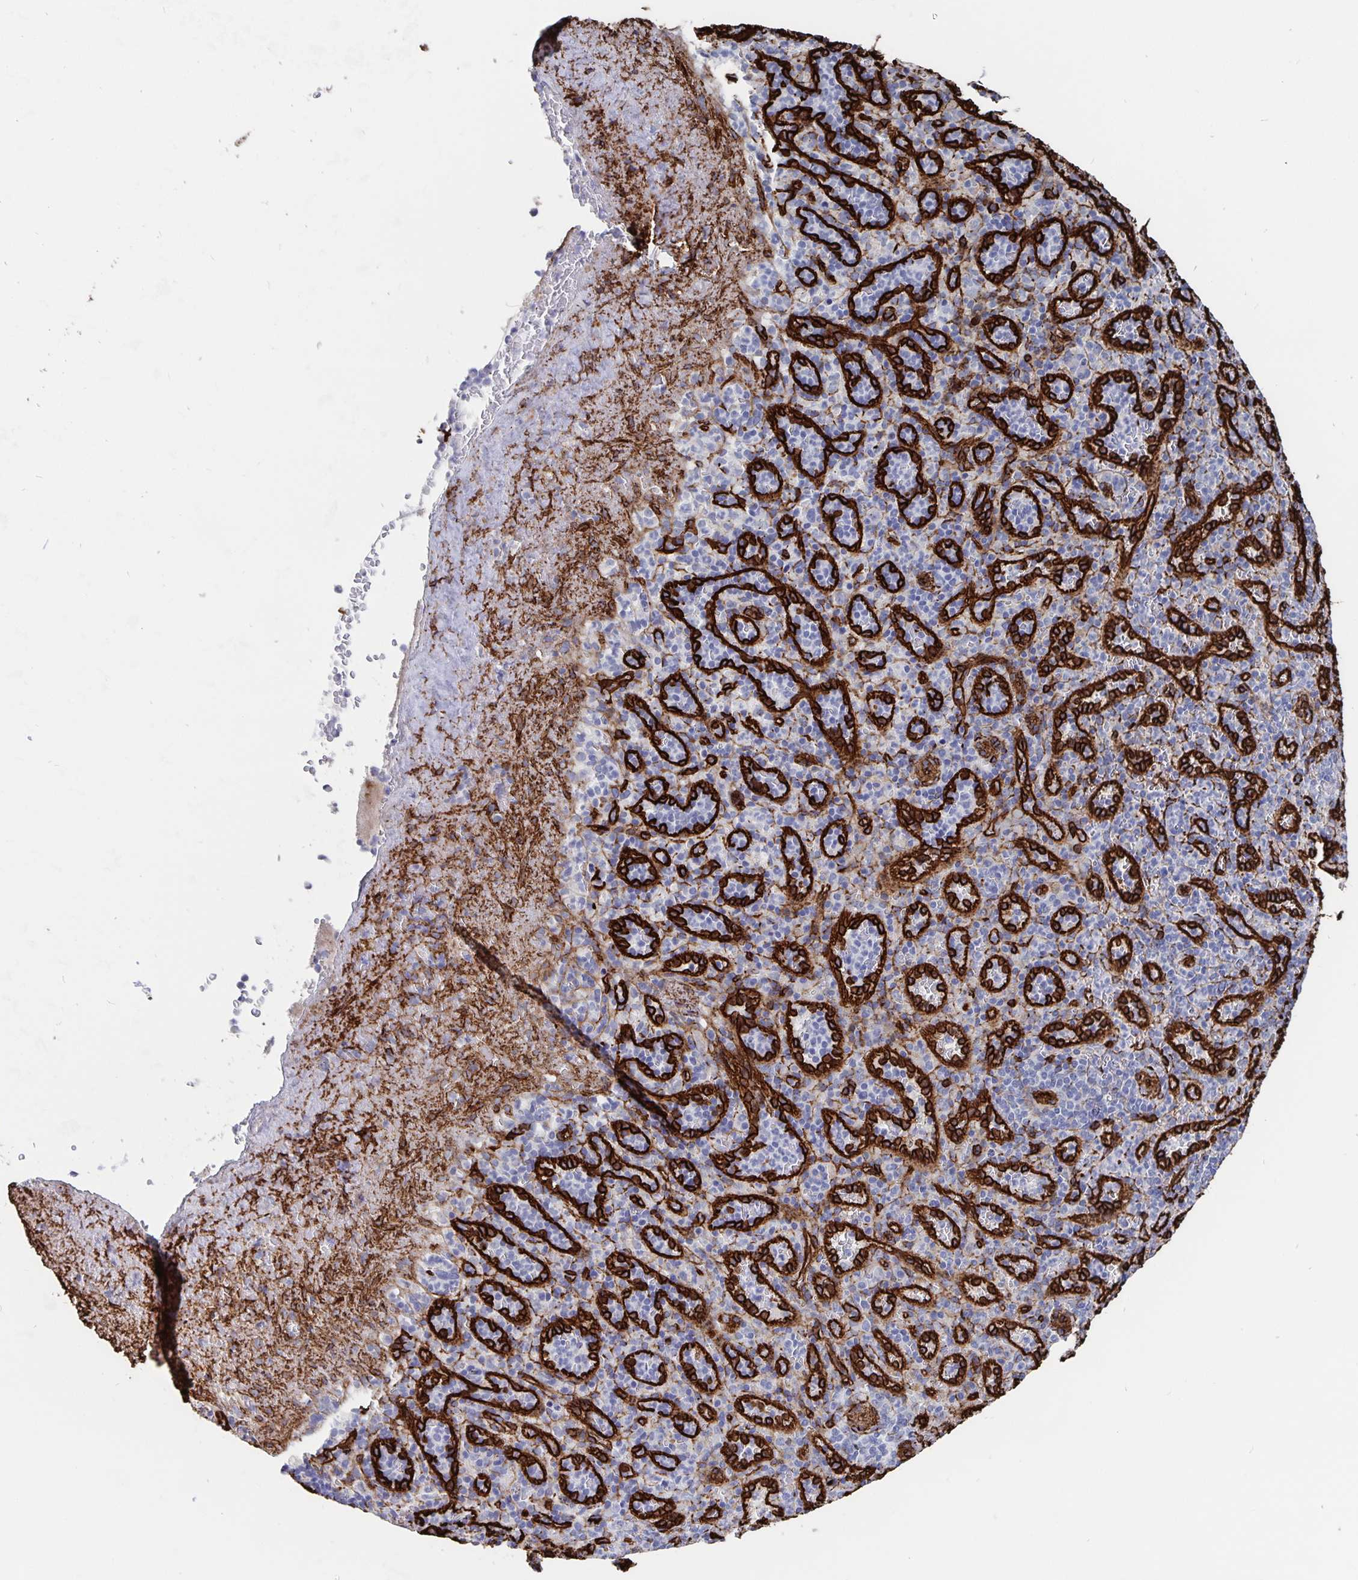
{"staining": {"intensity": "negative", "quantity": "none", "location": "none"}, "tissue": "spleen", "cell_type": "Cells in red pulp", "image_type": "normal", "snomed": [{"axis": "morphology", "description": "Normal tissue, NOS"}, {"axis": "topography", "description": "Spleen"}], "caption": "Immunohistochemistry (IHC) photomicrograph of benign human spleen stained for a protein (brown), which exhibits no expression in cells in red pulp.", "gene": "DCHS2", "patient": {"sex": "female", "age": 74}}